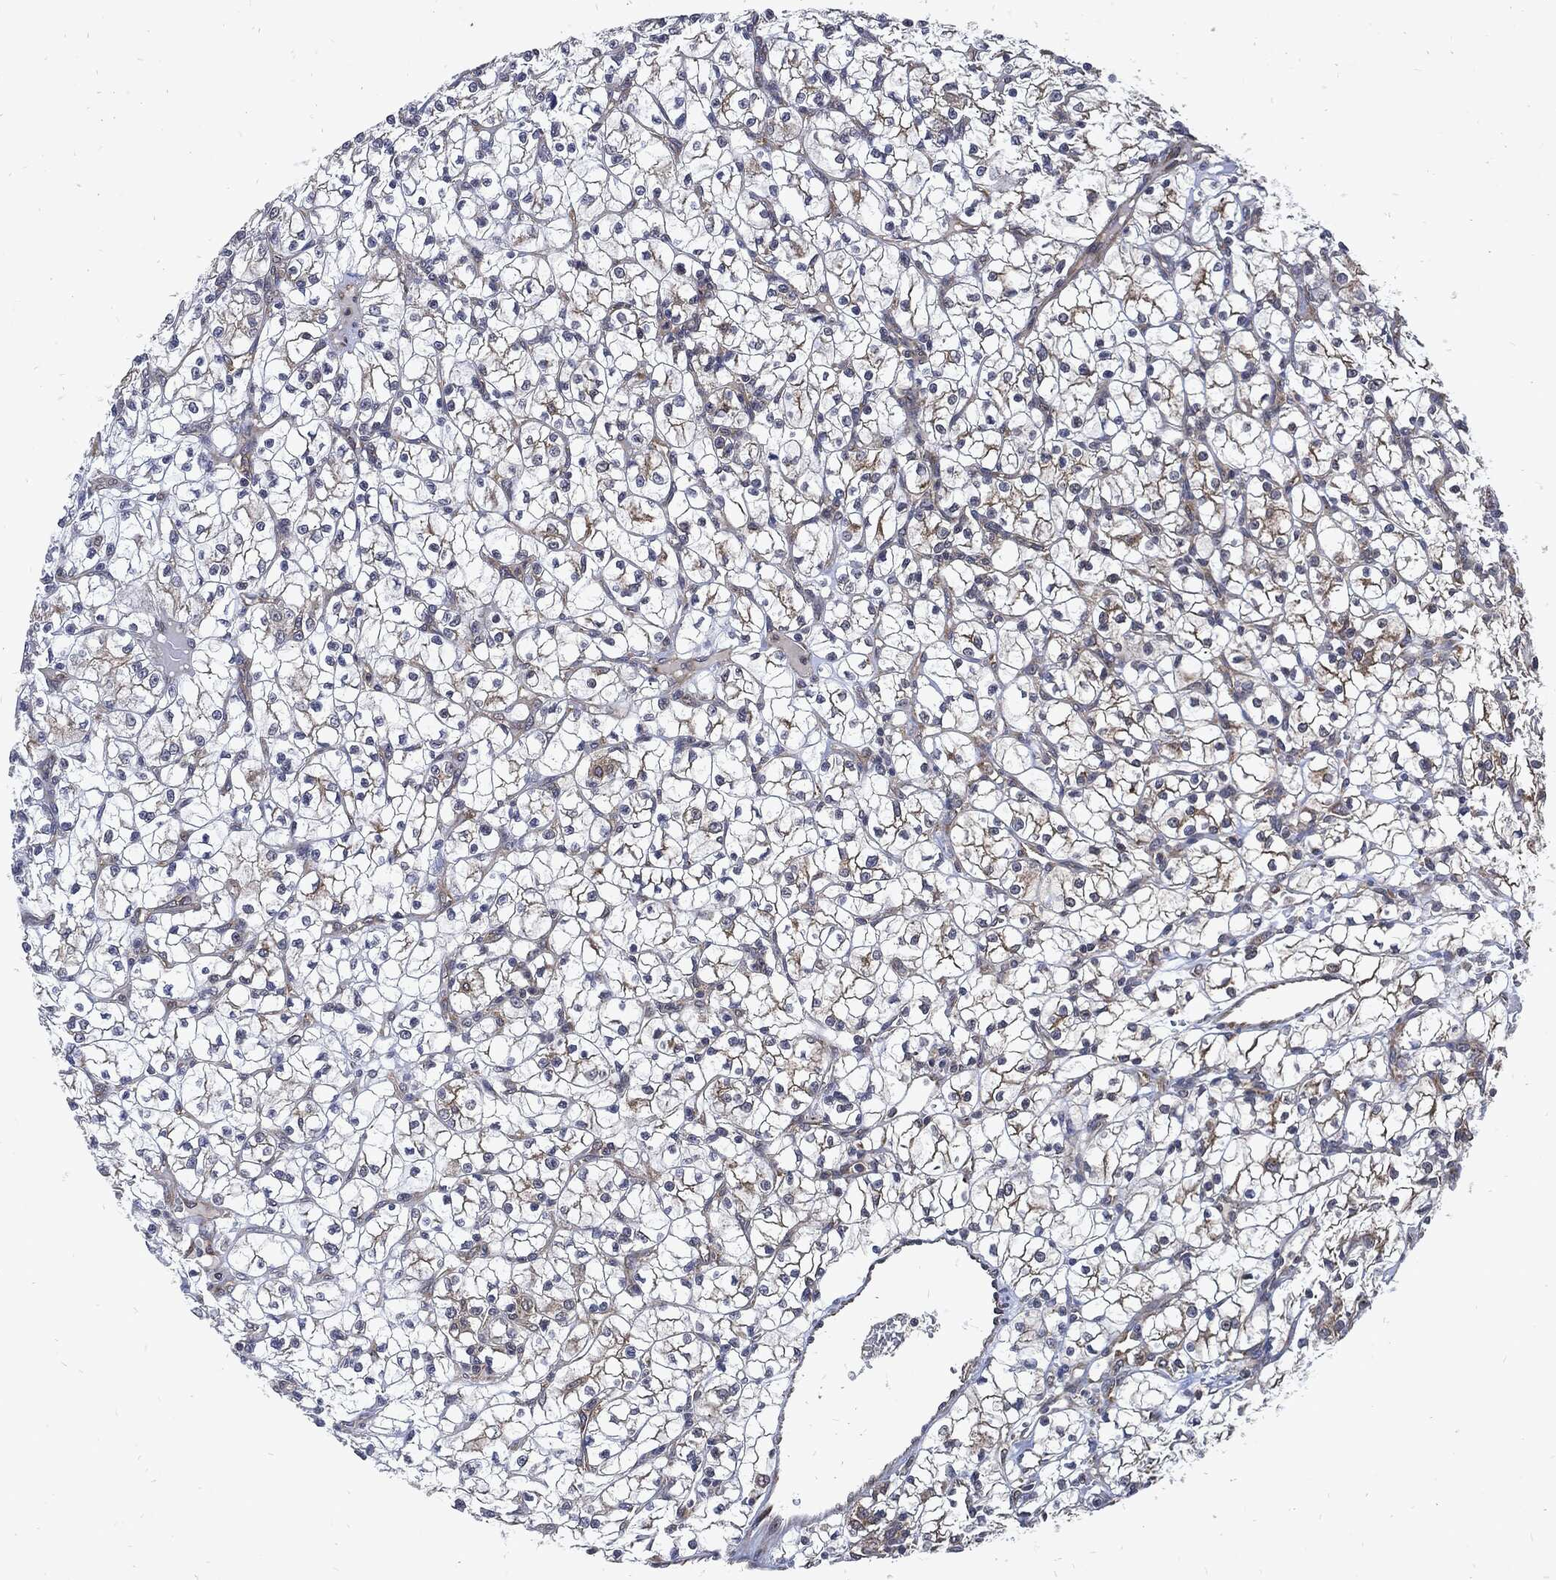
{"staining": {"intensity": "negative", "quantity": "none", "location": "none"}, "tissue": "renal cancer", "cell_type": "Tumor cells", "image_type": "cancer", "snomed": [{"axis": "morphology", "description": "Adenocarcinoma, NOS"}, {"axis": "topography", "description": "Kidney"}], "caption": "A micrograph of human adenocarcinoma (renal) is negative for staining in tumor cells. (DAB (3,3'-diaminobenzidine) IHC with hematoxylin counter stain).", "gene": "DCTN1", "patient": {"sex": "female", "age": 64}}